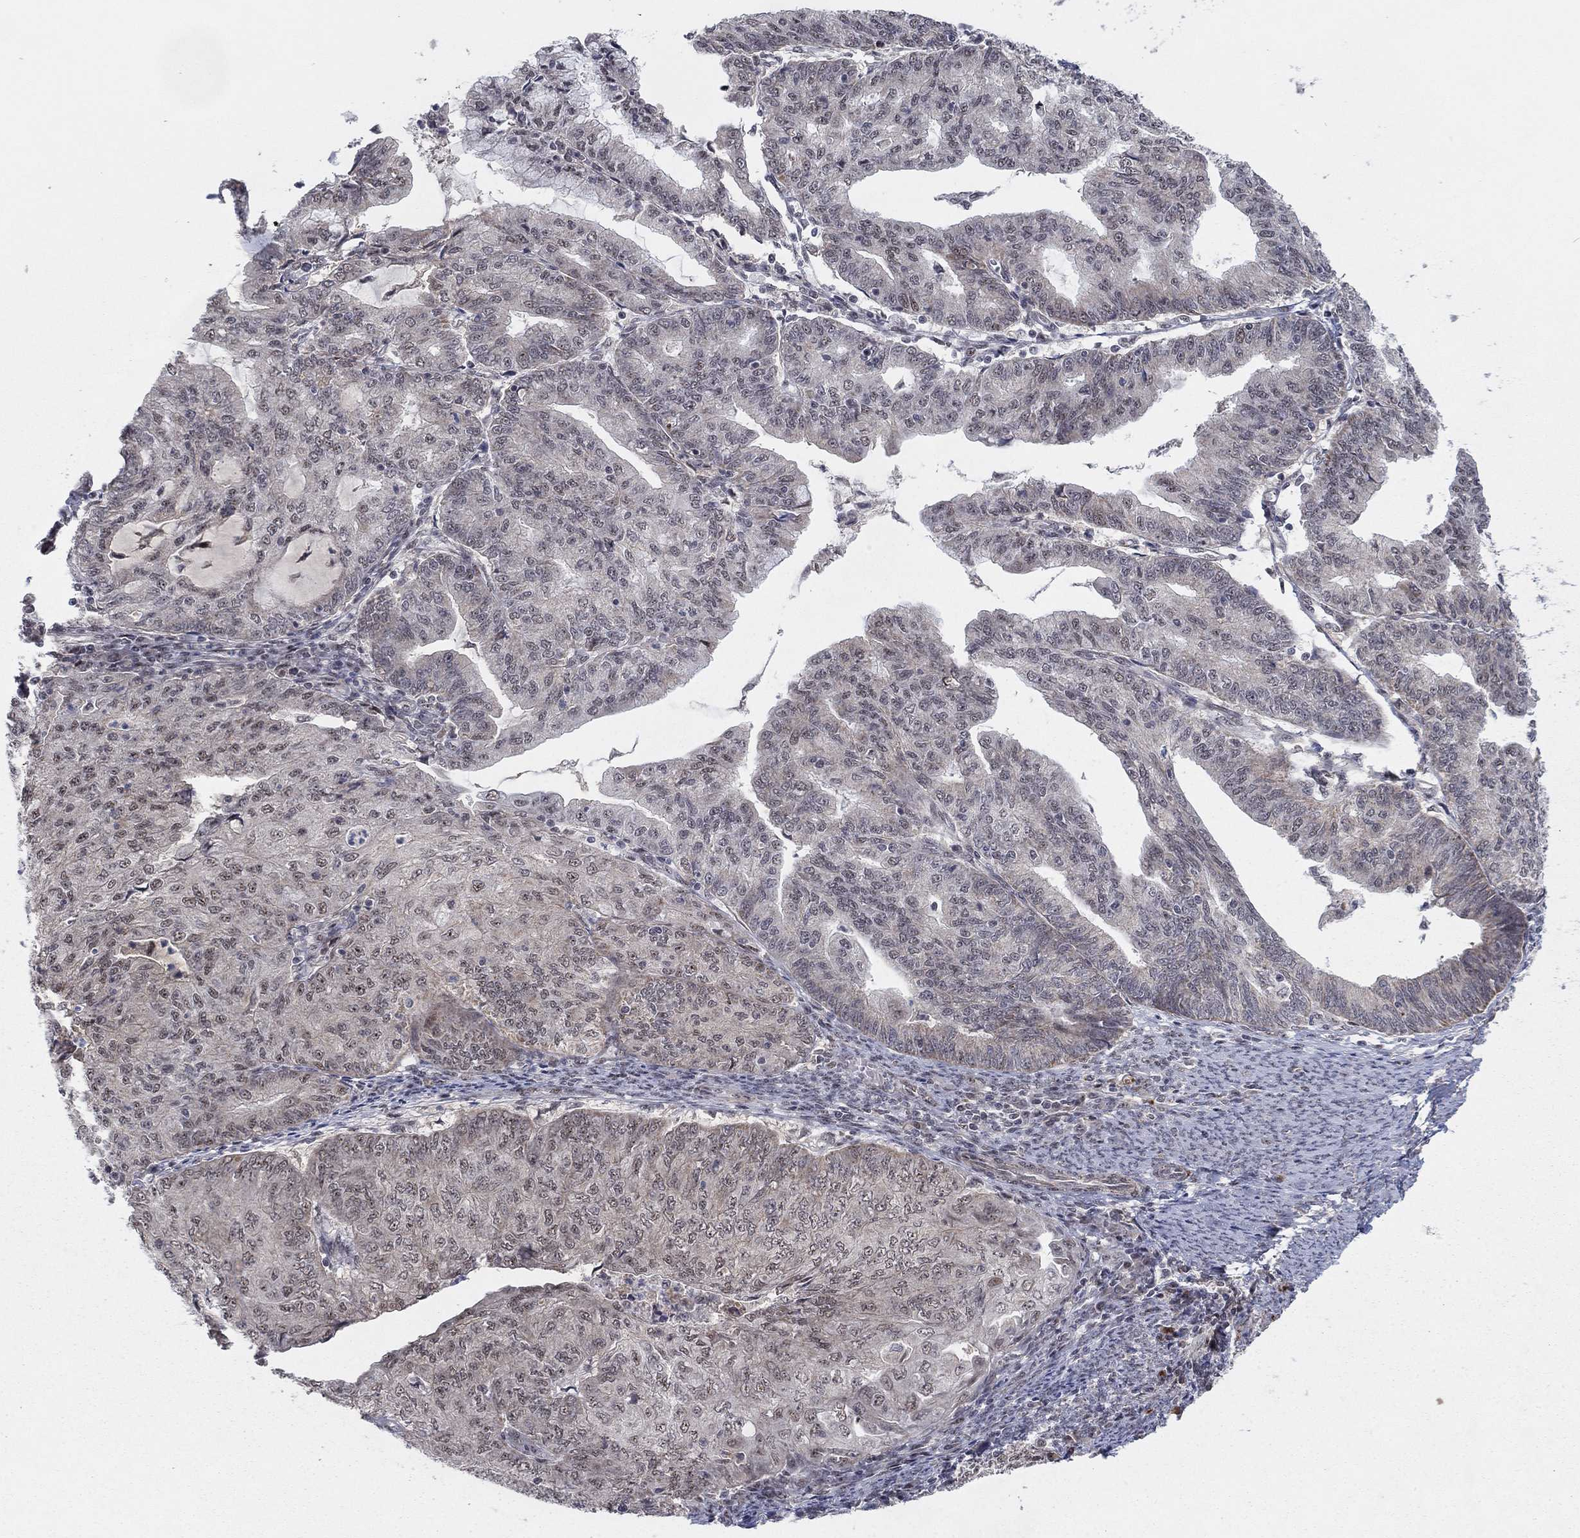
{"staining": {"intensity": "weak", "quantity": "25%-75%", "location": "cytoplasmic/membranous"}, "tissue": "endometrial cancer", "cell_type": "Tumor cells", "image_type": "cancer", "snomed": [{"axis": "morphology", "description": "Adenocarcinoma, NOS"}, {"axis": "topography", "description": "Endometrium"}], "caption": "Immunohistochemical staining of endometrial cancer displays low levels of weak cytoplasmic/membranous protein positivity in about 25%-75% of tumor cells.", "gene": "ZNF395", "patient": {"sex": "female", "age": 82}}